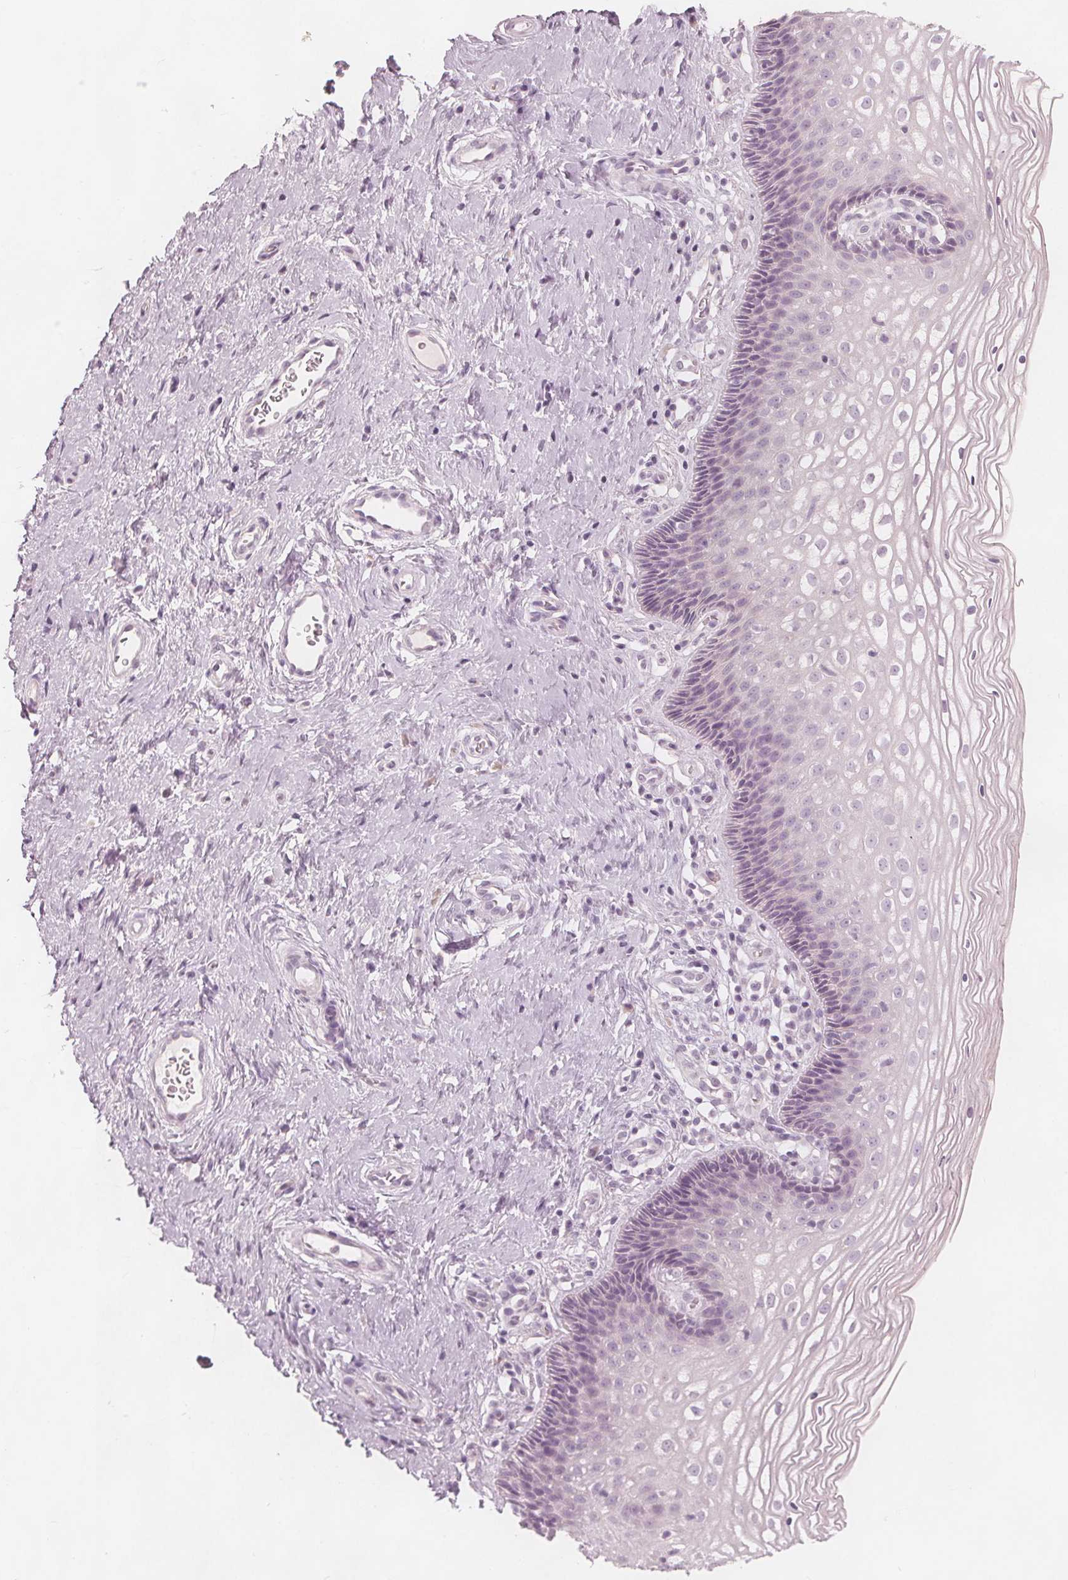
{"staining": {"intensity": "negative", "quantity": "none", "location": "none"}, "tissue": "cervix", "cell_type": "Glandular cells", "image_type": "normal", "snomed": [{"axis": "morphology", "description": "Normal tissue, NOS"}, {"axis": "topography", "description": "Cervix"}], "caption": "The immunohistochemistry (IHC) histopathology image has no significant staining in glandular cells of cervix.", "gene": "BRSK1", "patient": {"sex": "female", "age": 34}}